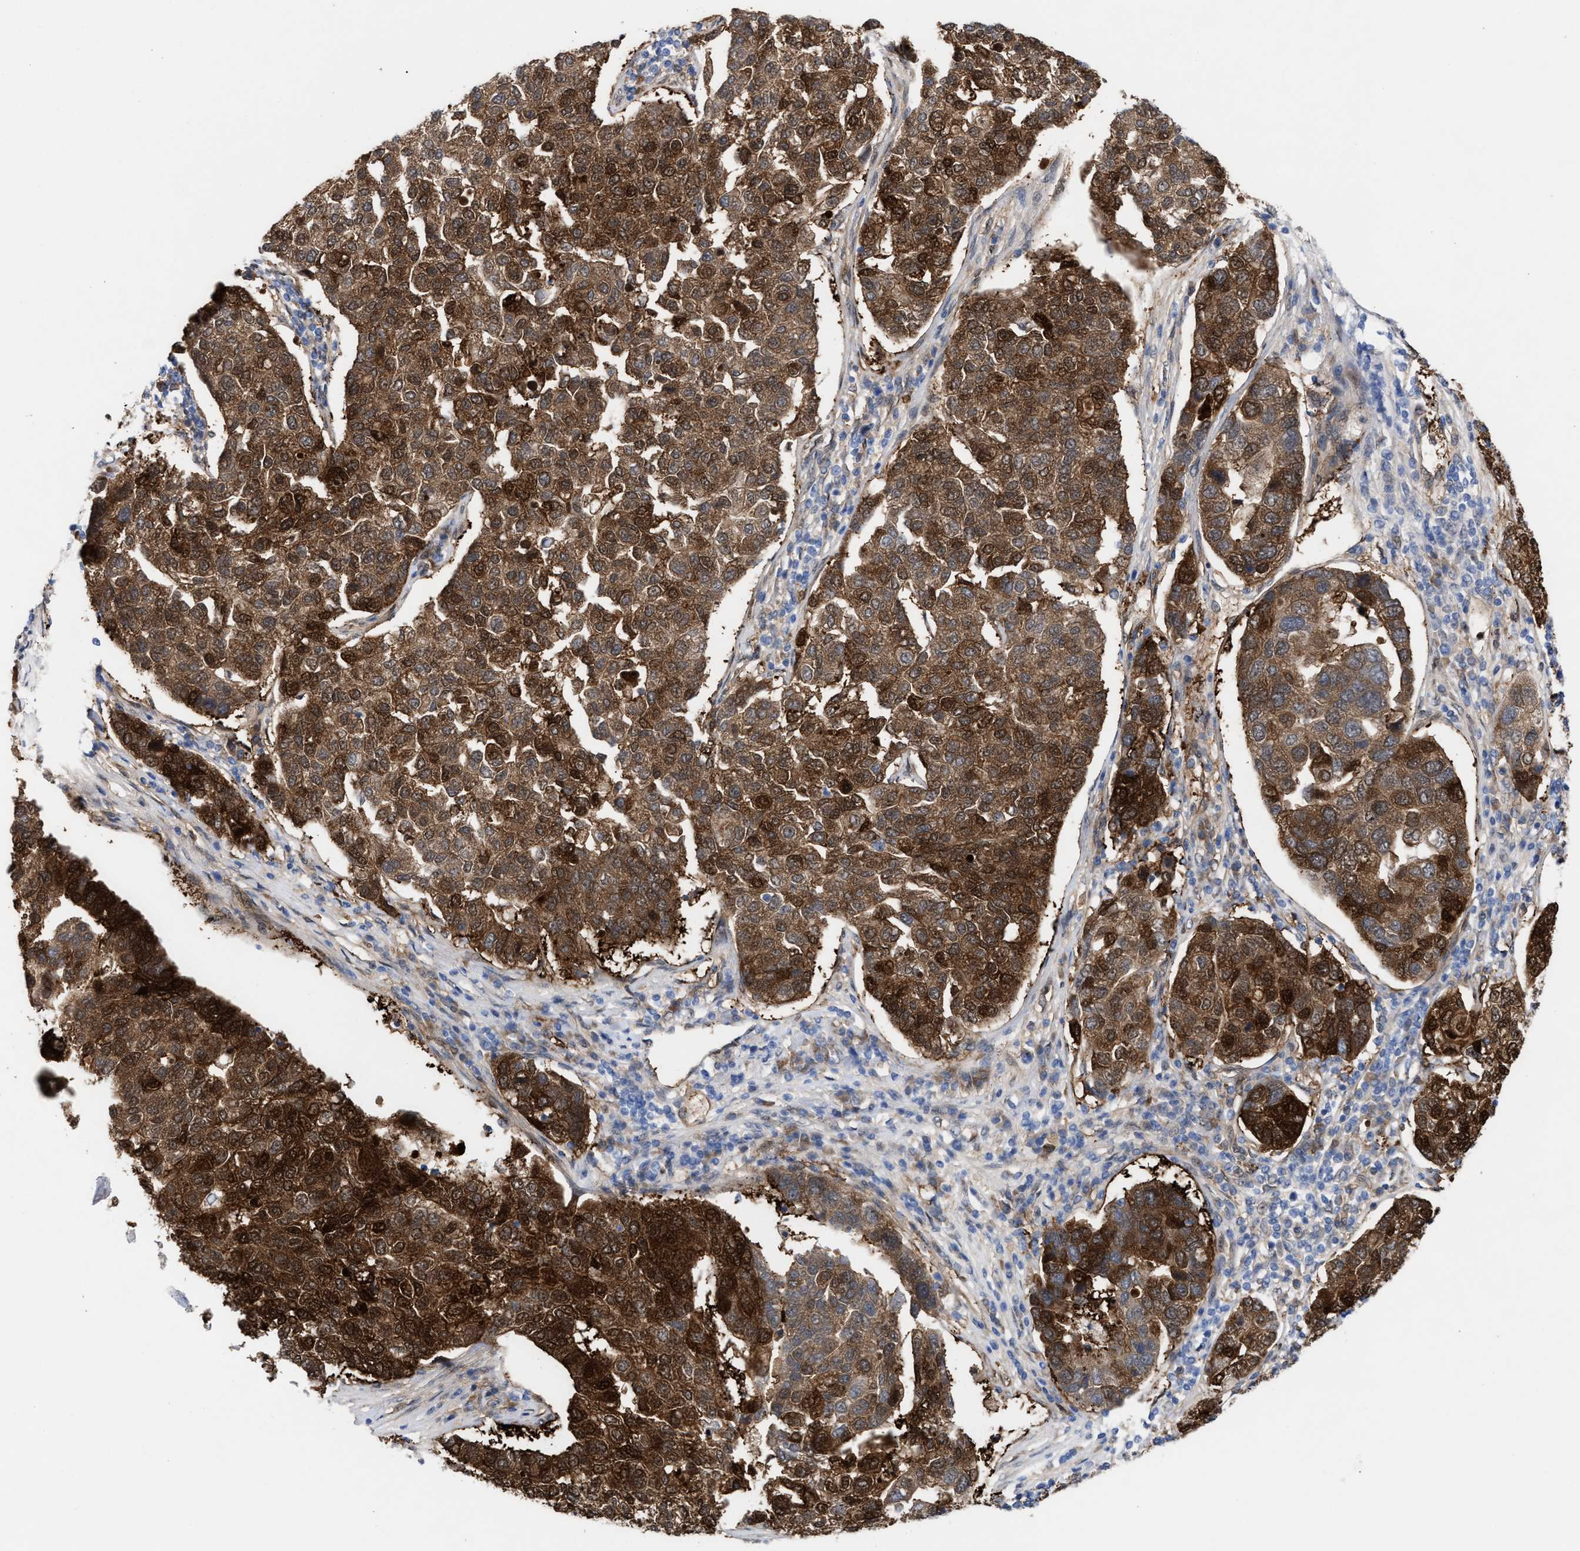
{"staining": {"intensity": "strong", "quantity": ">75%", "location": "cytoplasmic/membranous,nuclear"}, "tissue": "pancreatic cancer", "cell_type": "Tumor cells", "image_type": "cancer", "snomed": [{"axis": "morphology", "description": "Adenocarcinoma, NOS"}, {"axis": "topography", "description": "Pancreas"}], "caption": "Protein staining by immunohistochemistry reveals strong cytoplasmic/membranous and nuclear expression in about >75% of tumor cells in pancreatic cancer (adenocarcinoma). (brown staining indicates protein expression, while blue staining denotes nuclei).", "gene": "TP53I3", "patient": {"sex": "female", "age": 61}}